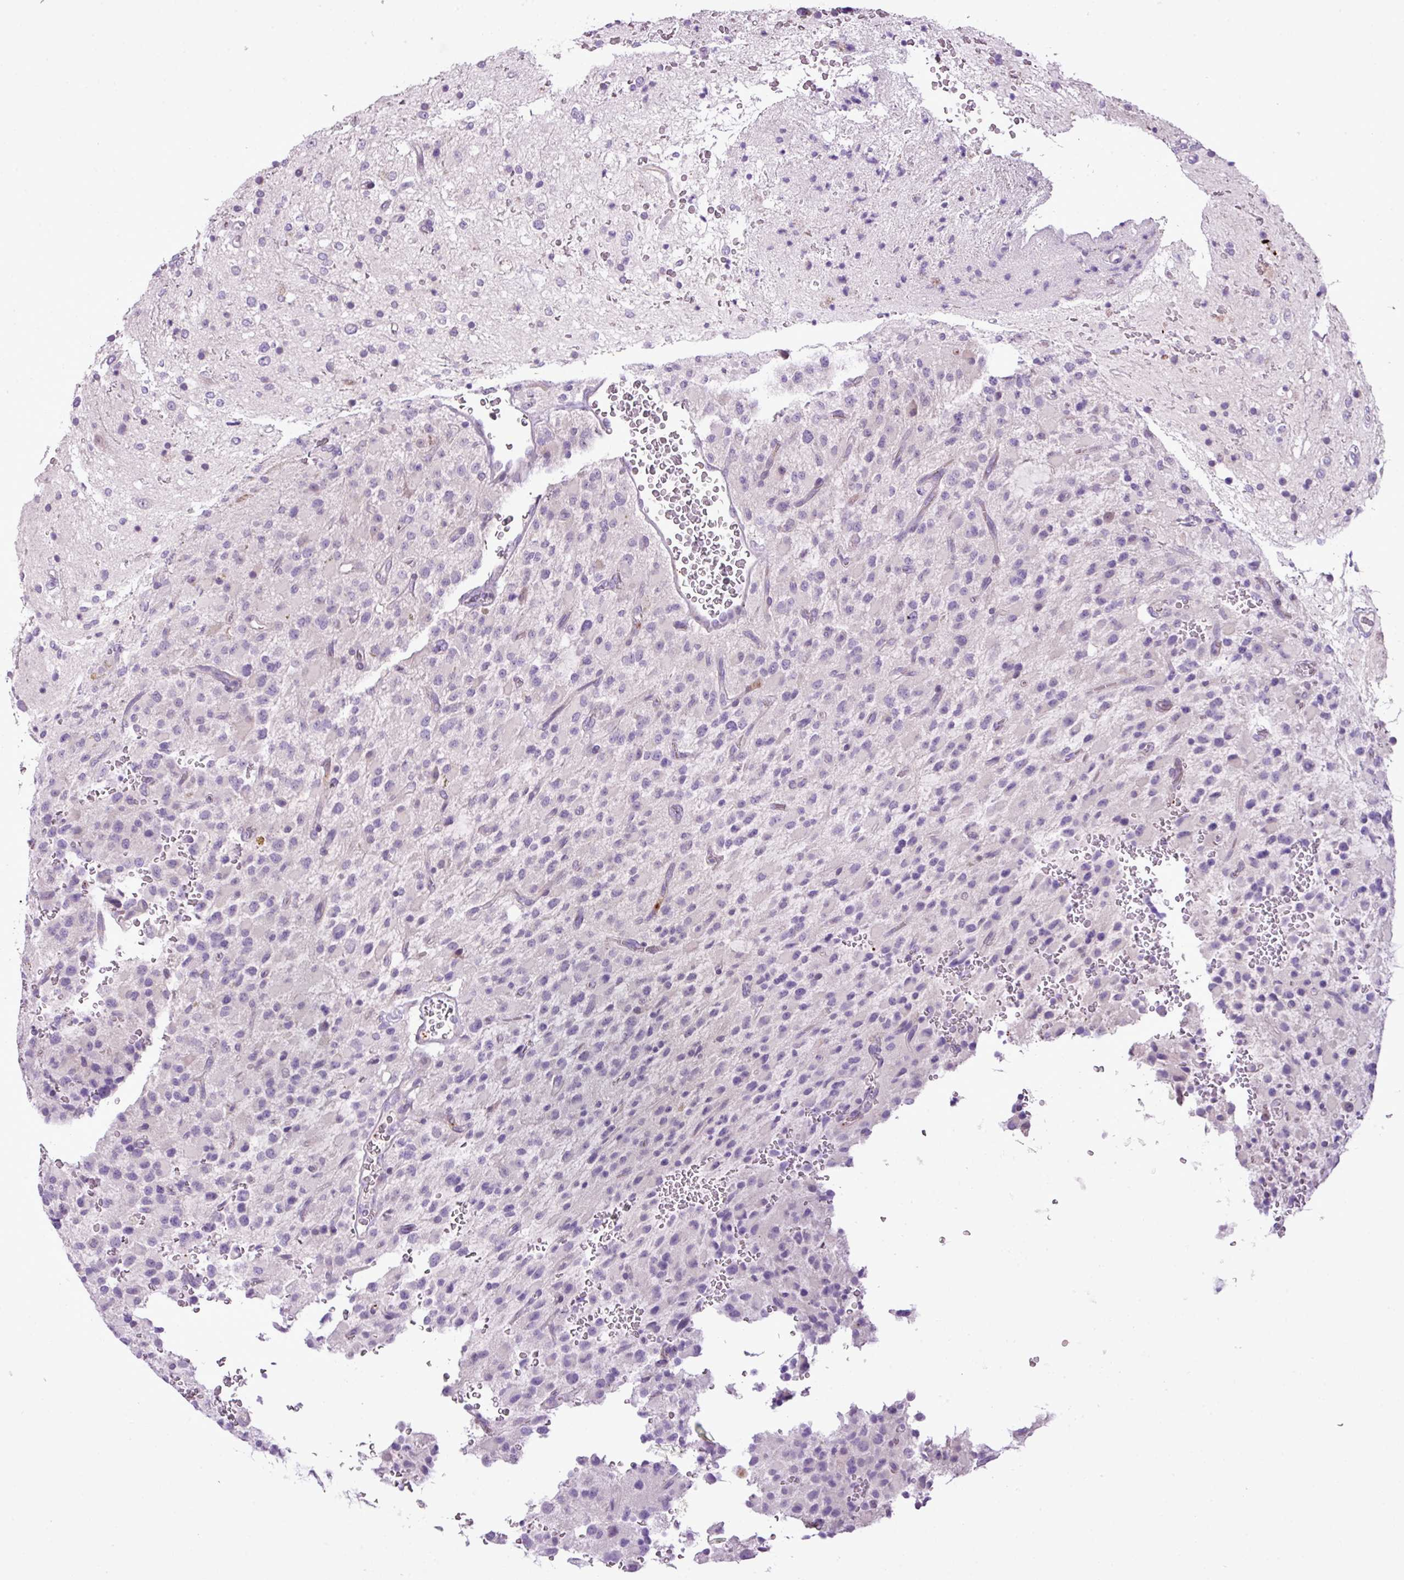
{"staining": {"intensity": "negative", "quantity": "none", "location": "none"}, "tissue": "glioma", "cell_type": "Tumor cells", "image_type": "cancer", "snomed": [{"axis": "morphology", "description": "Glioma, malignant, High grade"}, {"axis": "topography", "description": "Brain"}], "caption": "This is an immunohistochemistry micrograph of human high-grade glioma (malignant). There is no staining in tumor cells.", "gene": "DNAJB13", "patient": {"sex": "male", "age": 34}}